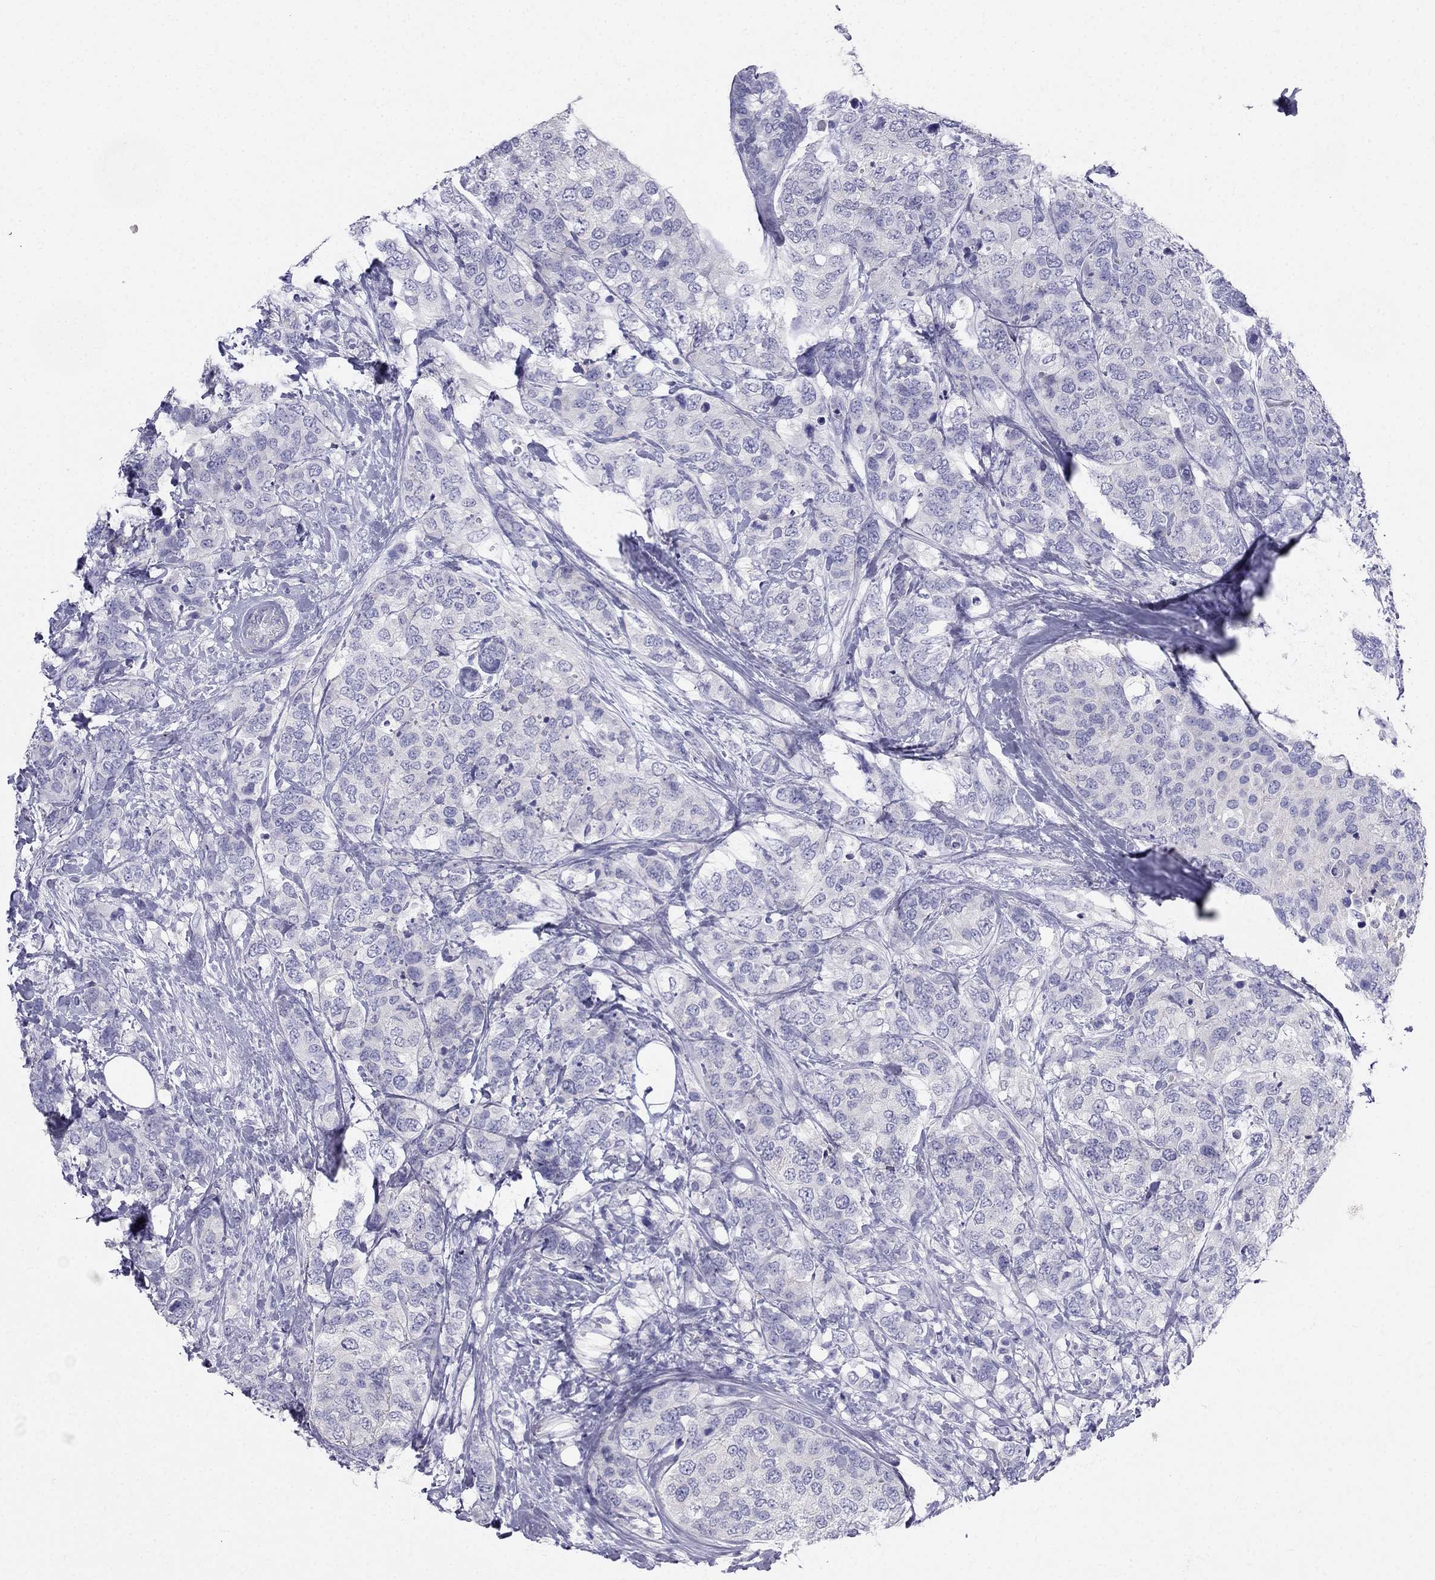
{"staining": {"intensity": "negative", "quantity": "none", "location": "none"}, "tissue": "breast cancer", "cell_type": "Tumor cells", "image_type": "cancer", "snomed": [{"axis": "morphology", "description": "Lobular carcinoma"}, {"axis": "topography", "description": "Breast"}], "caption": "A micrograph of human lobular carcinoma (breast) is negative for staining in tumor cells.", "gene": "RFLNA", "patient": {"sex": "female", "age": 59}}